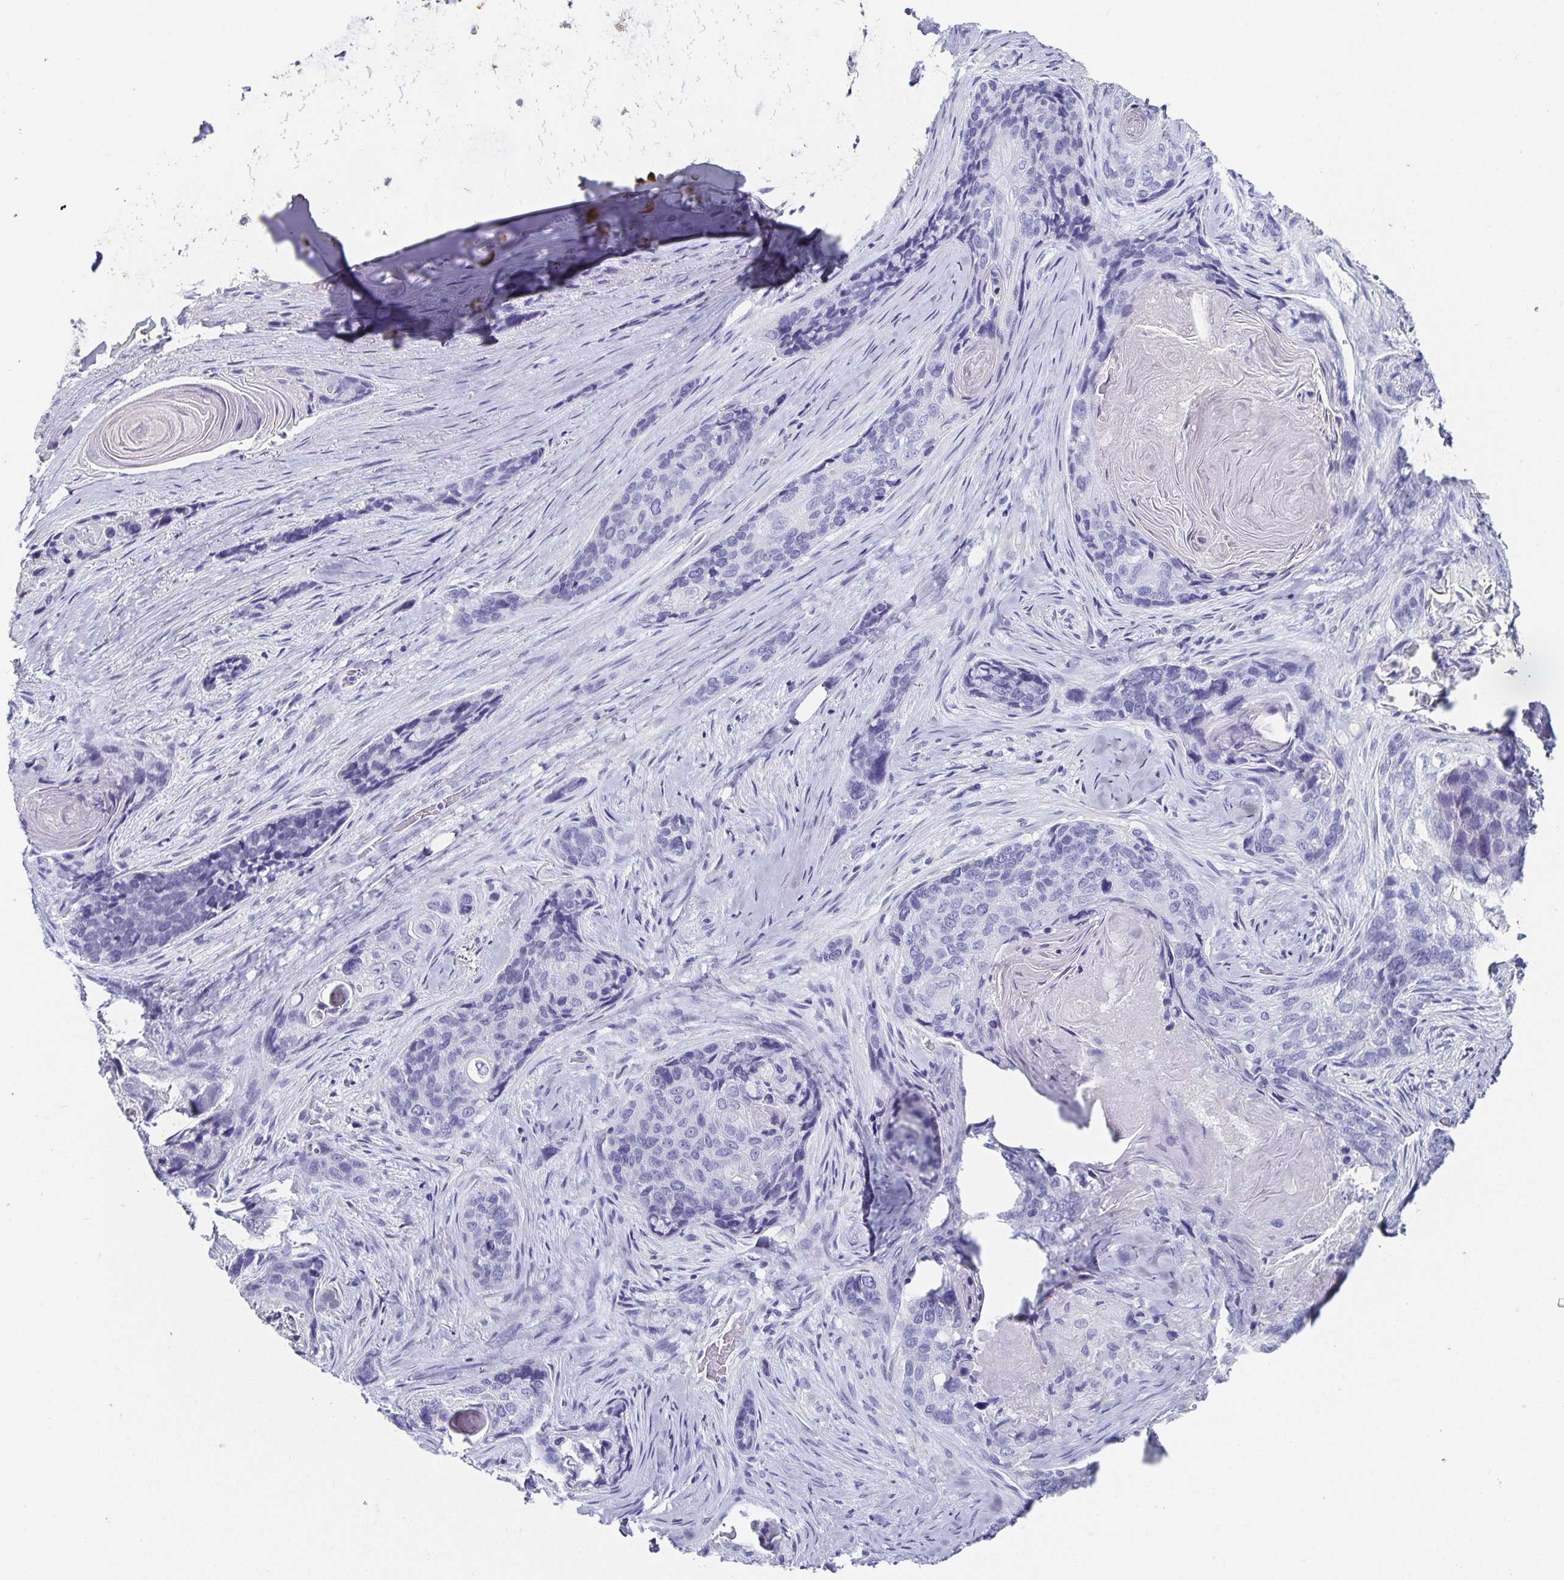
{"staining": {"intensity": "negative", "quantity": "none", "location": "none"}, "tissue": "lung cancer", "cell_type": "Tumor cells", "image_type": "cancer", "snomed": [{"axis": "morphology", "description": "Squamous cell carcinoma, NOS"}, {"axis": "morphology", "description": "Squamous cell carcinoma, metastatic, NOS"}, {"axis": "topography", "description": "Lymph node"}, {"axis": "topography", "description": "Lung"}], "caption": "The image shows no significant staining in tumor cells of lung squamous cell carcinoma.", "gene": "CHGA", "patient": {"sex": "male", "age": 41}}